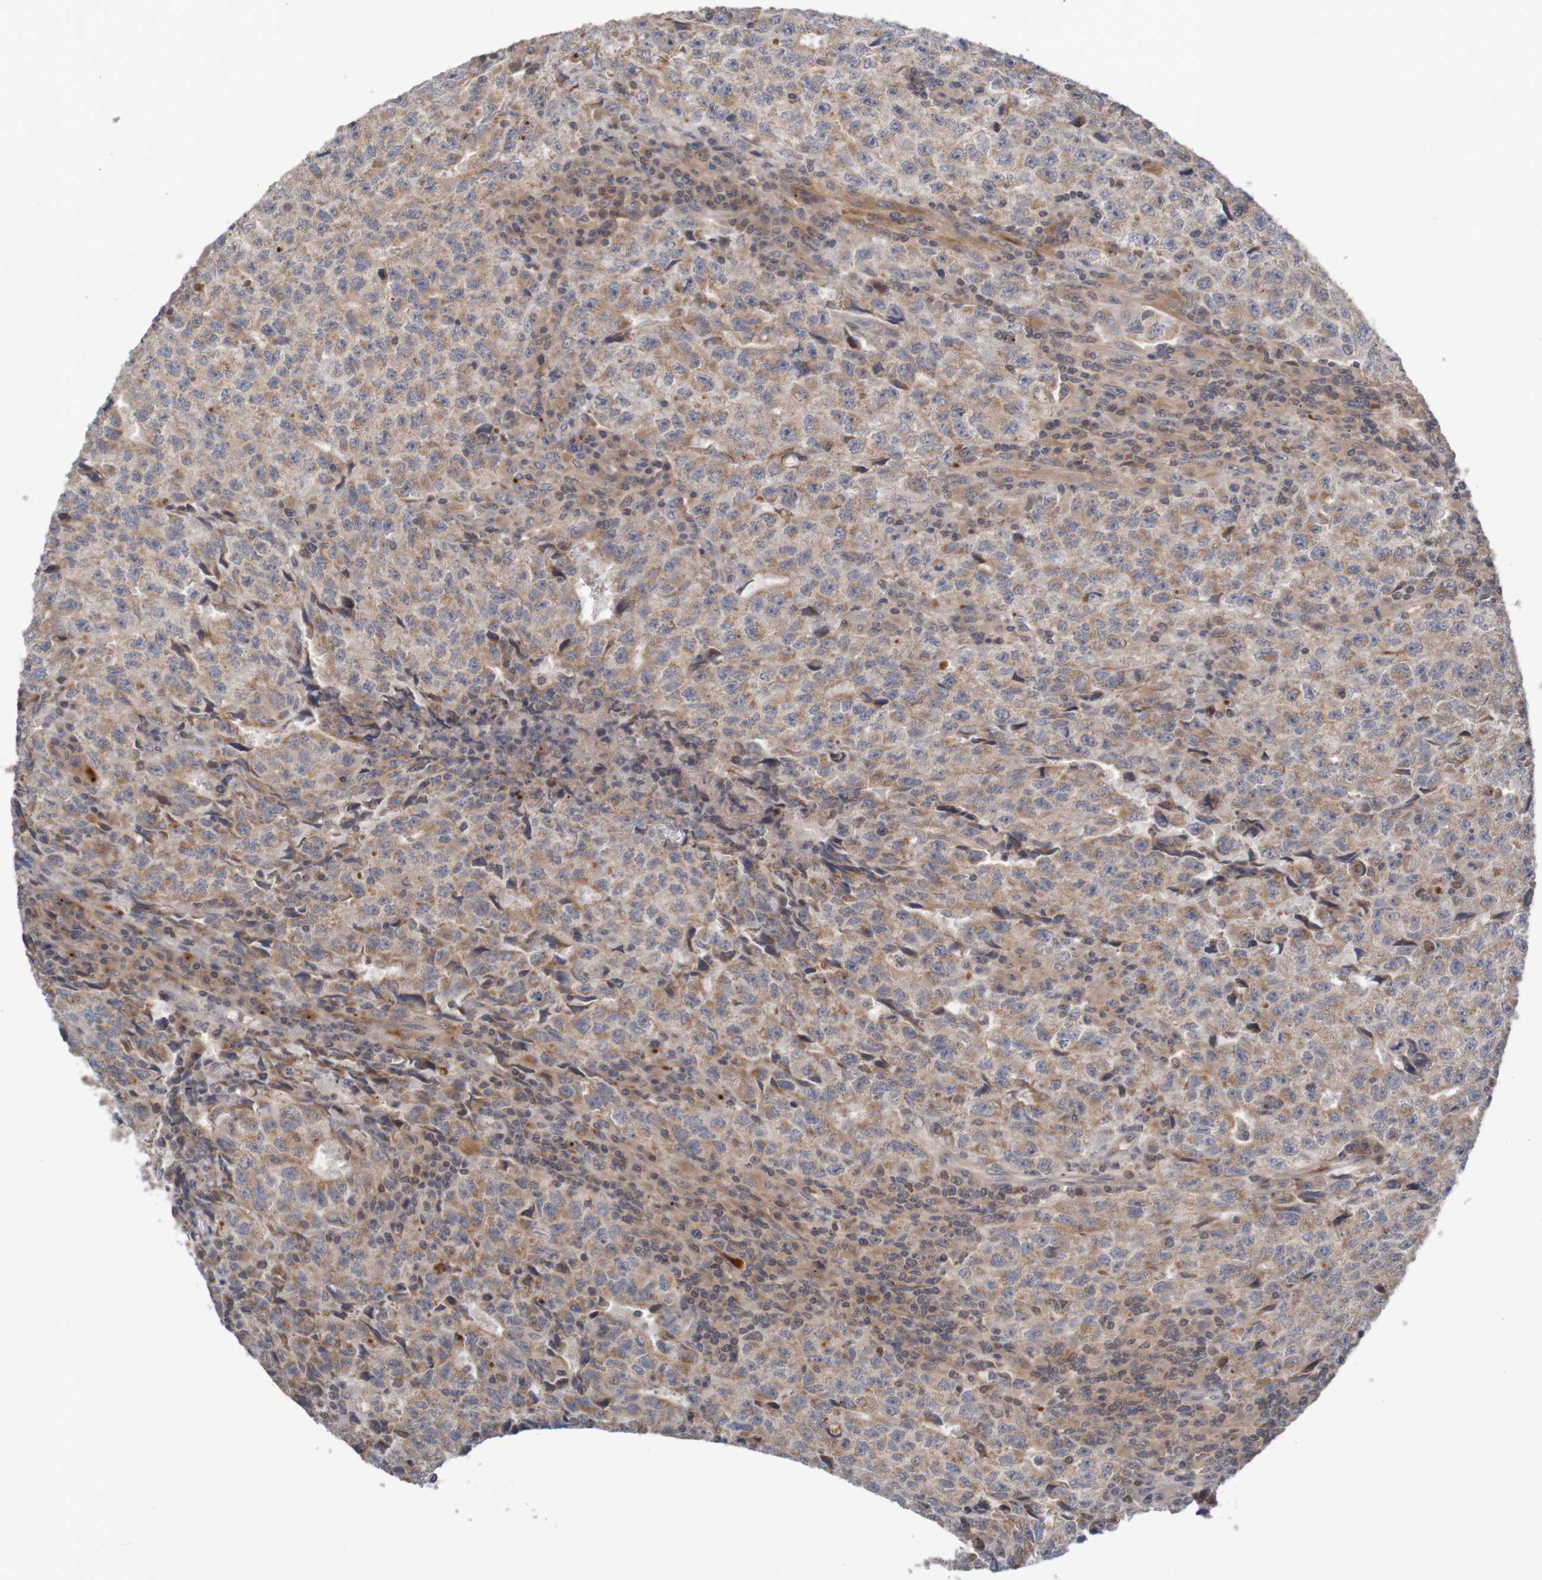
{"staining": {"intensity": "weak", "quantity": ">75%", "location": "cytoplasmic/membranous"}, "tissue": "testis cancer", "cell_type": "Tumor cells", "image_type": "cancer", "snomed": [{"axis": "morphology", "description": "Necrosis, NOS"}, {"axis": "morphology", "description": "Carcinoma, Embryonal, NOS"}, {"axis": "topography", "description": "Testis"}], "caption": "A brown stain highlights weak cytoplasmic/membranous positivity of a protein in human testis embryonal carcinoma tumor cells.", "gene": "ANKK1", "patient": {"sex": "male", "age": 19}}